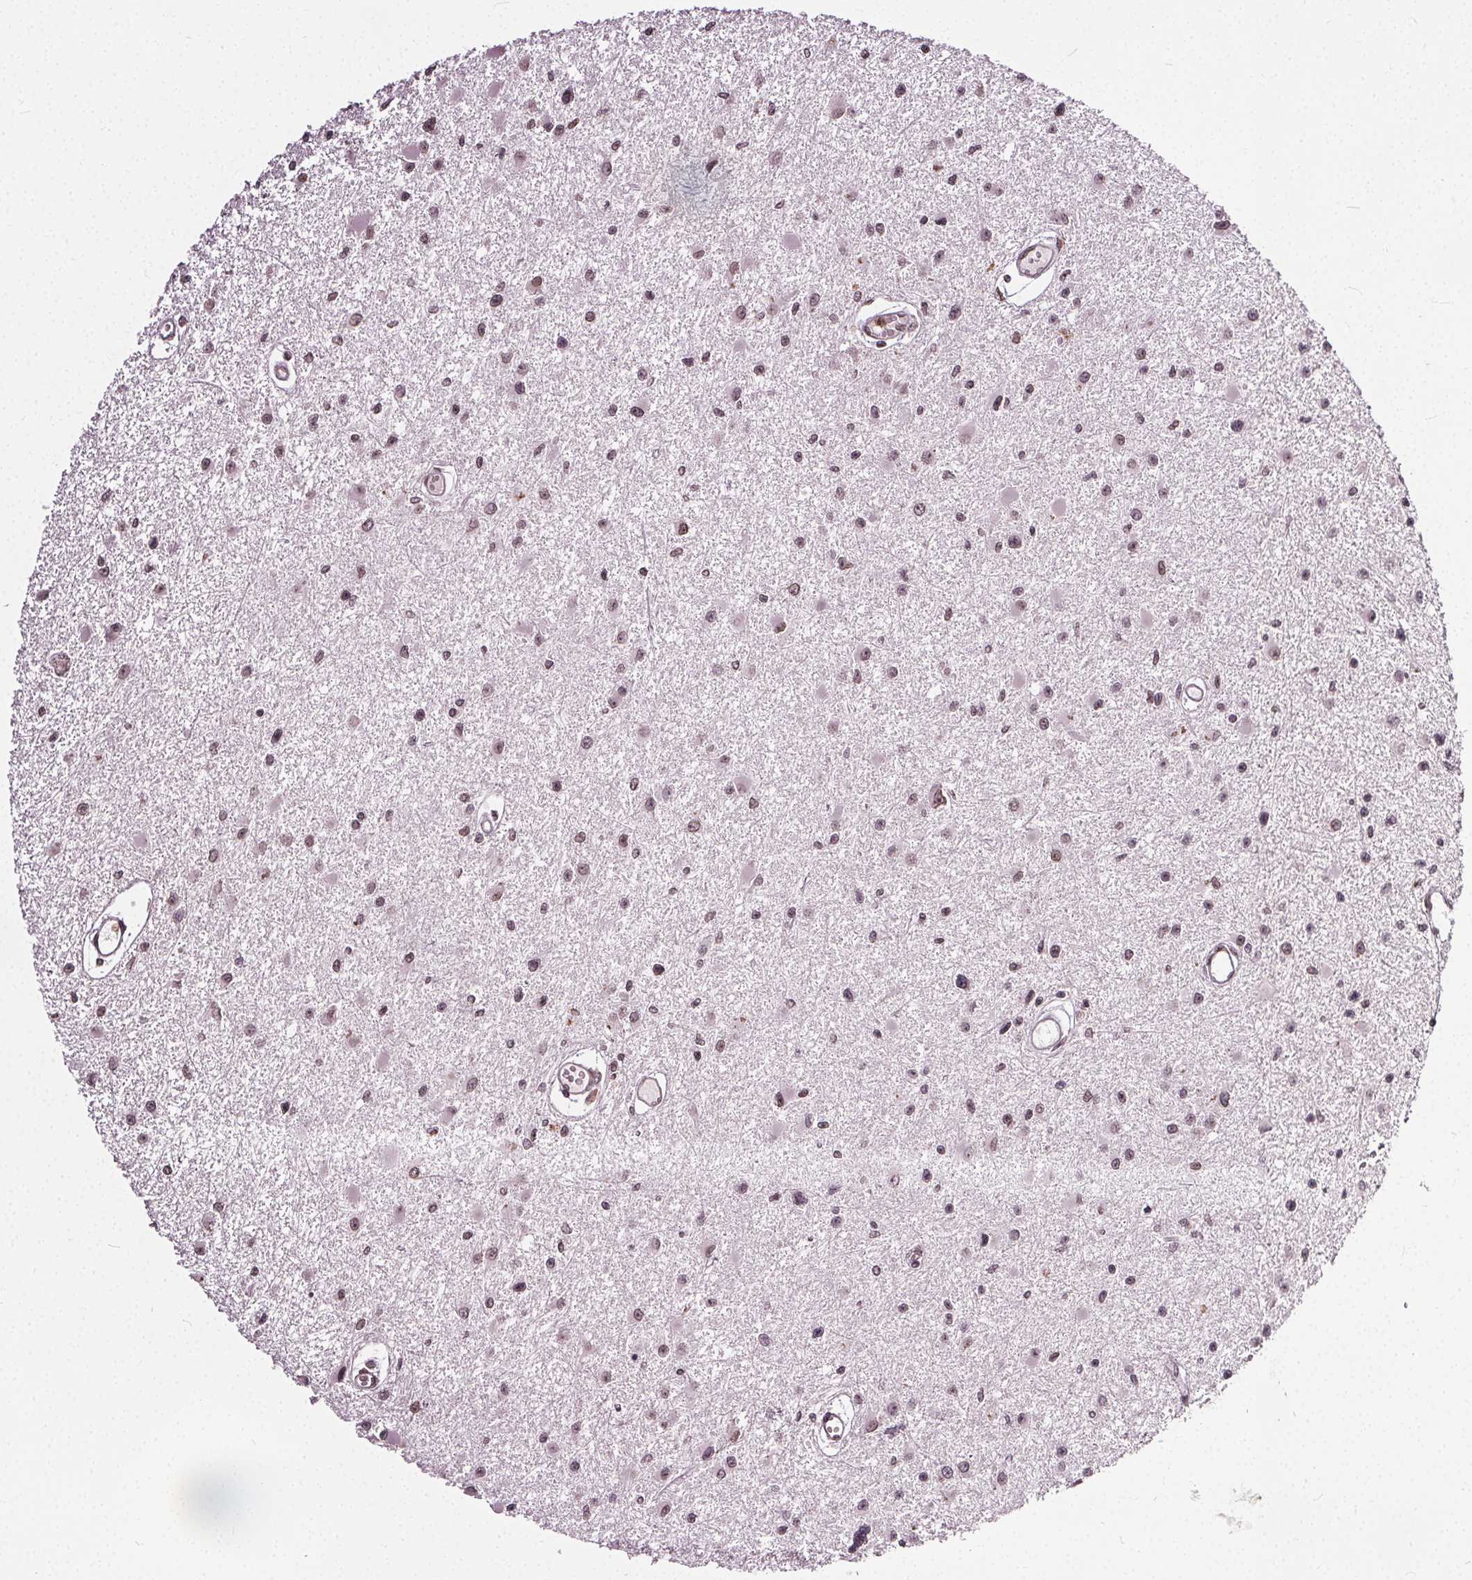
{"staining": {"intensity": "moderate", "quantity": ">75%", "location": "nuclear"}, "tissue": "glioma", "cell_type": "Tumor cells", "image_type": "cancer", "snomed": [{"axis": "morphology", "description": "Glioma, malignant, High grade"}, {"axis": "topography", "description": "Brain"}], "caption": "Protein expression analysis of human malignant high-grade glioma reveals moderate nuclear positivity in about >75% of tumor cells.", "gene": "TTC39C", "patient": {"sex": "male", "age": 54}}